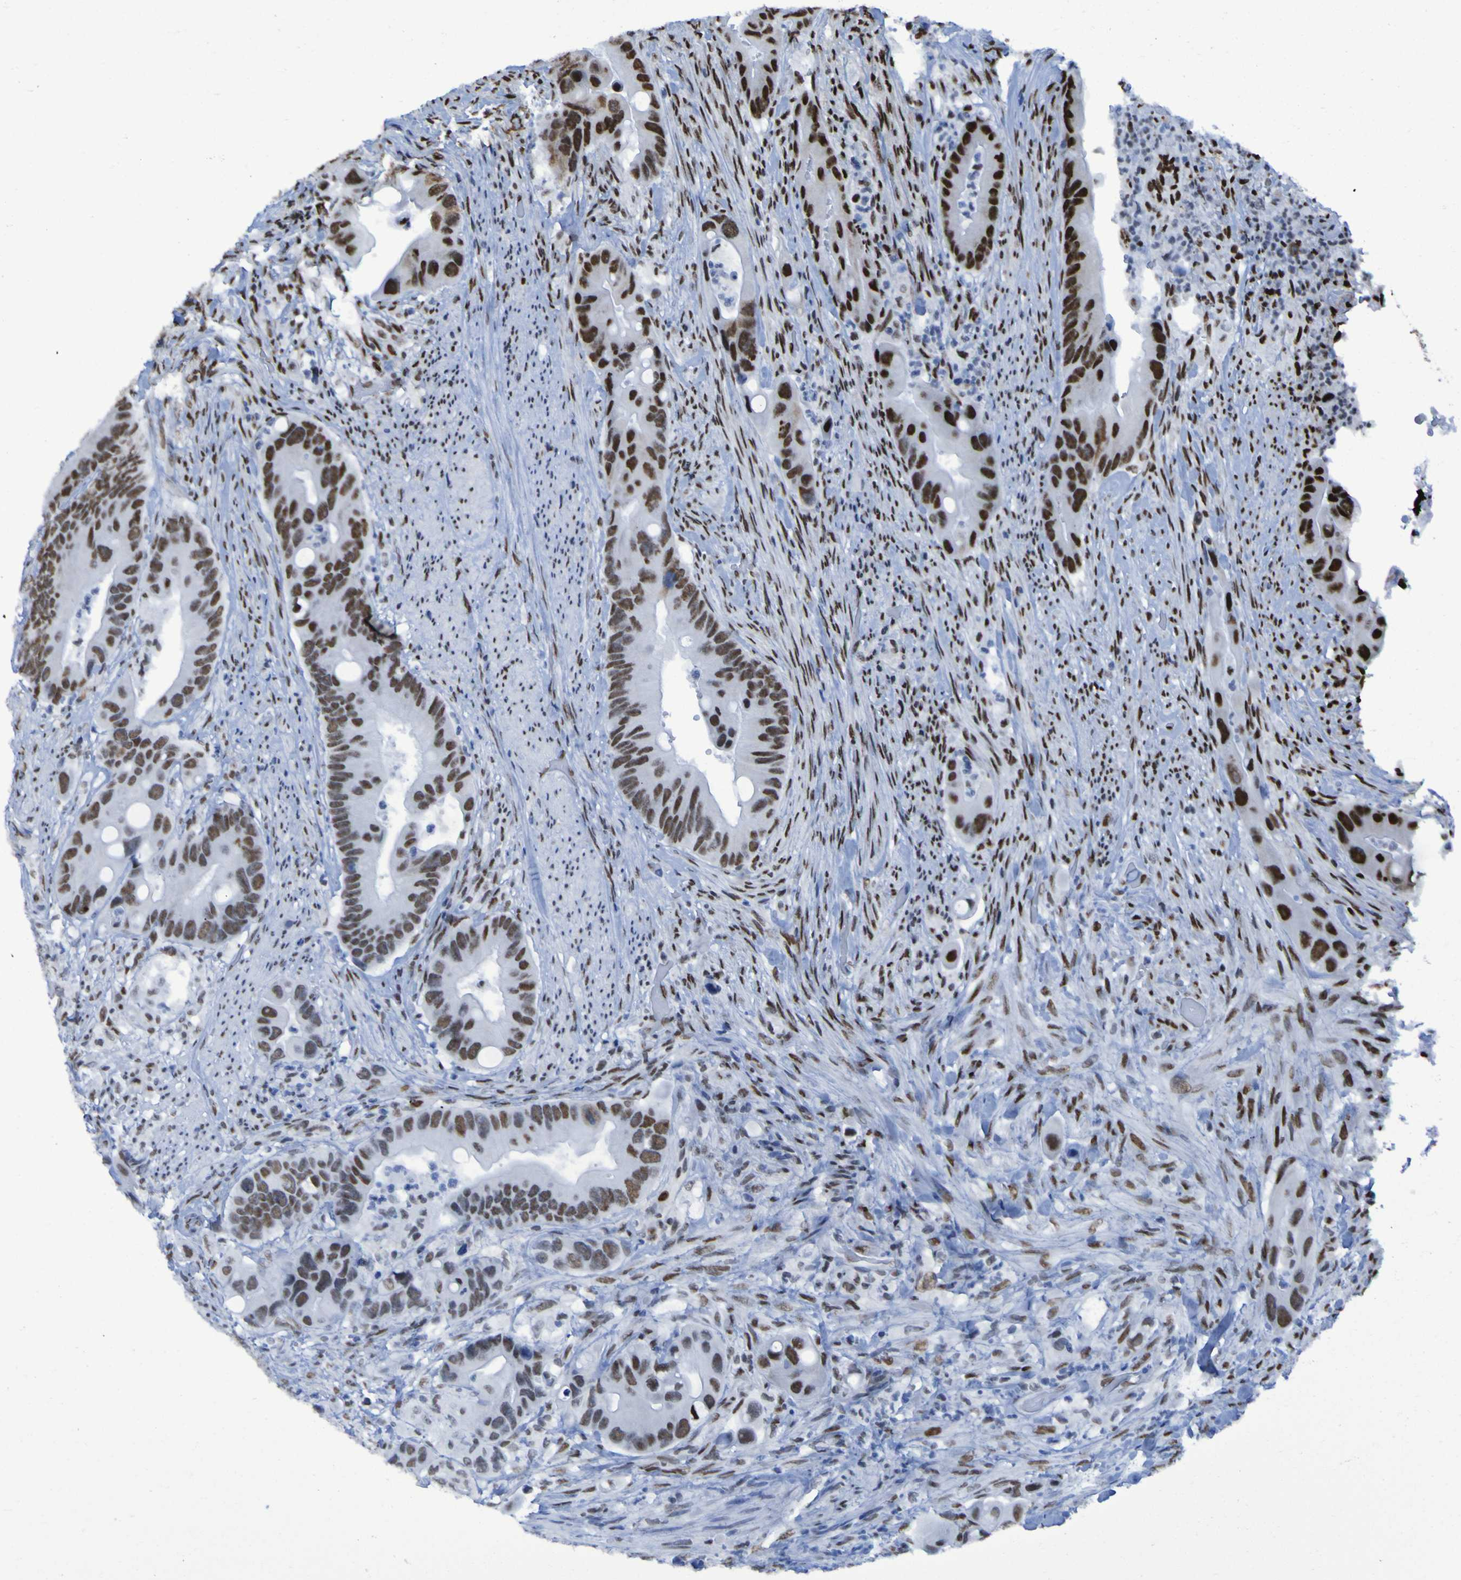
{"staining": {"intensity": "strong", "quantity": ">75%", "location": "nuclear"}, "tissue": "colorectal cancer", "cell_type": "Tumor cells", "image_type": "cancer", "snomed": [{"axis": "morphology", "description": "Adenocarcinoma, NOS"}, {"axis": "topography", "description": "Rectum"}], "caption": "Strong nuclear positivity for a protein is seen in approximately >75% of tumor cells of colorectal cancer (adenocarcinoma) using IHC.", "gene": "HNRNPR", "patient": {"sex": "female", "age": 57}}